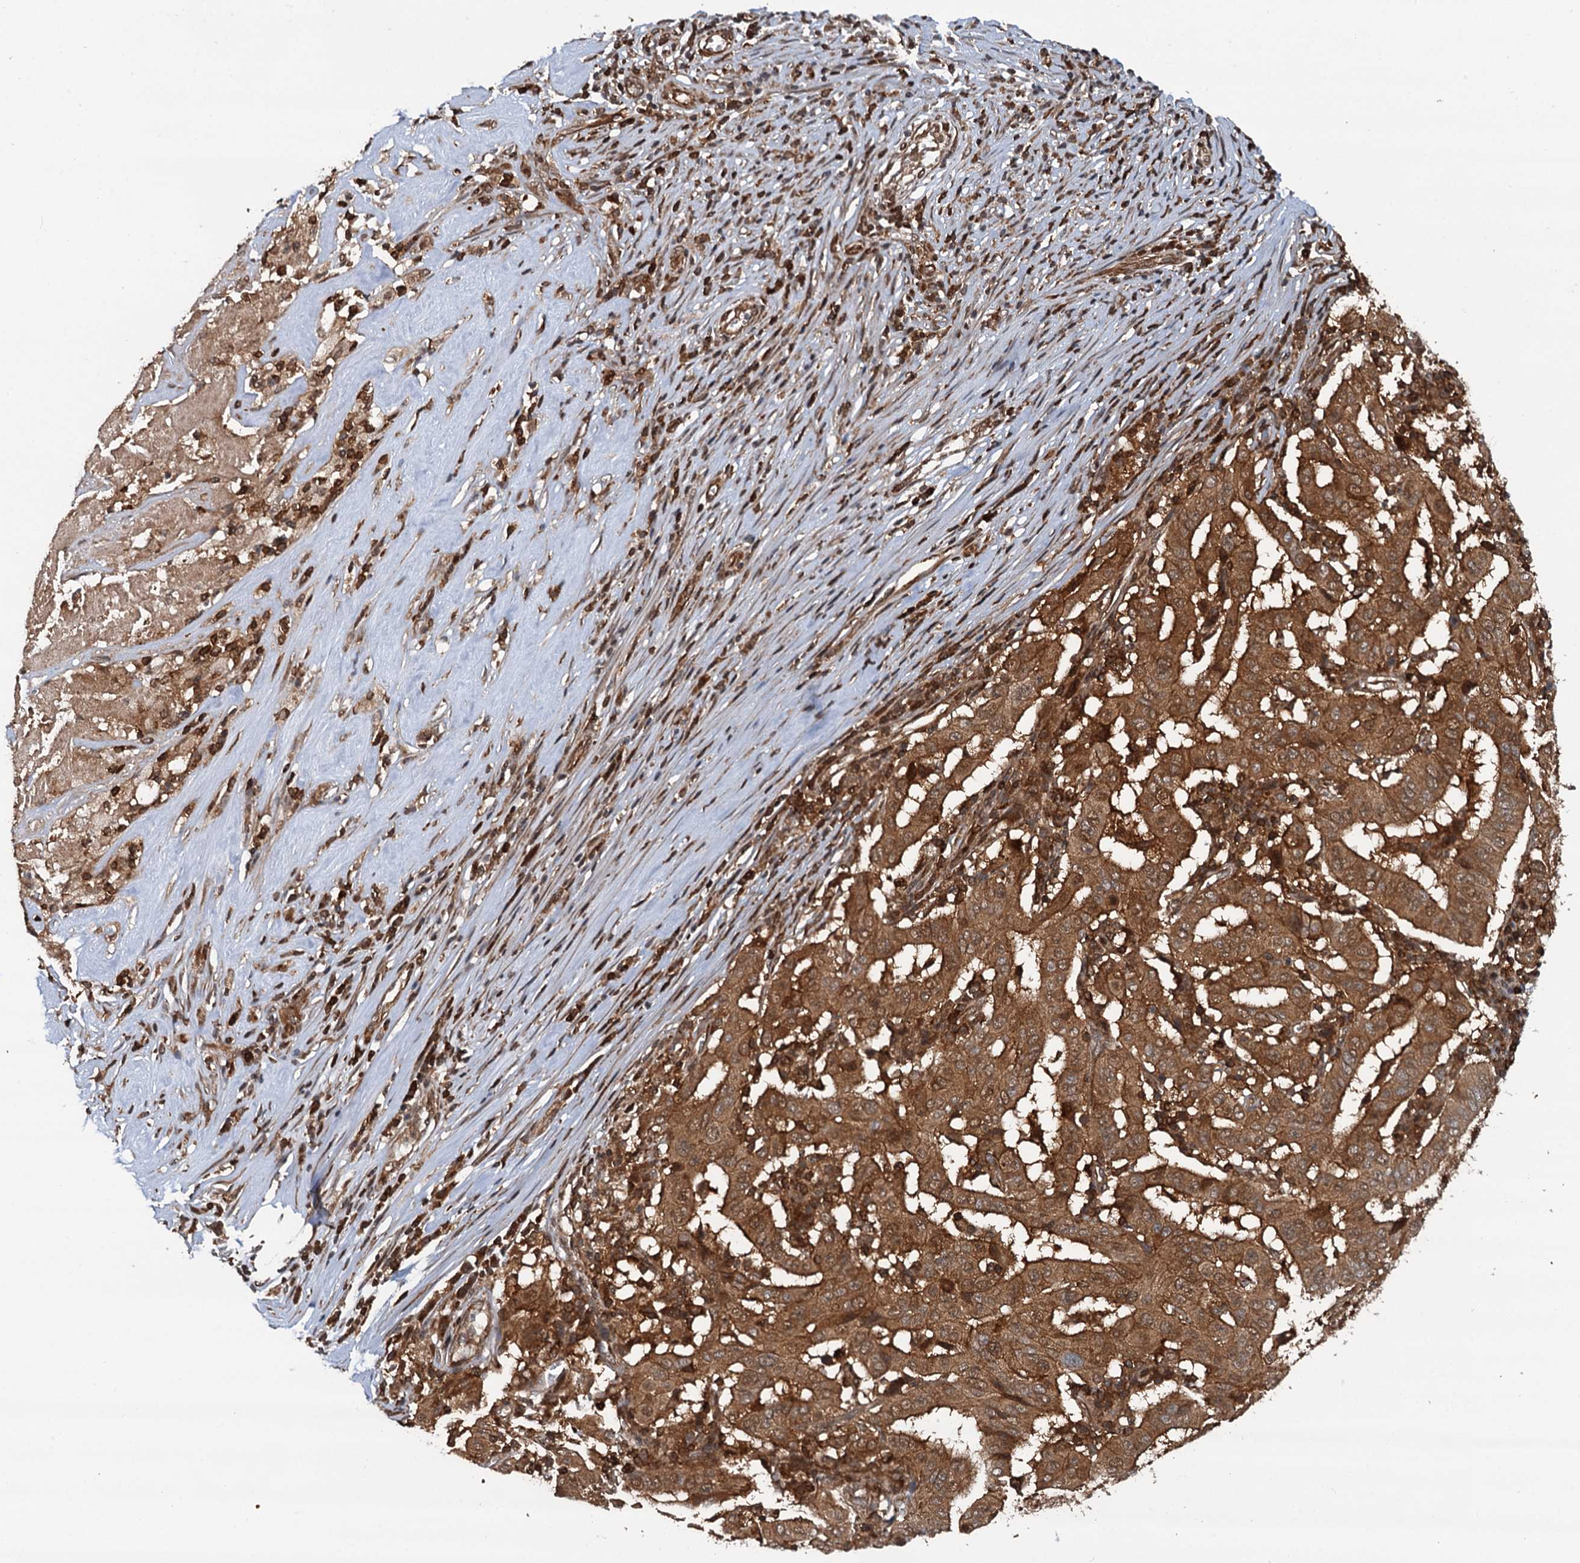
{"staining": {"intensity": "strong", "quantity": ">75%", "location": "cytoplasmic/membranous,nuclear"}, "tissue": "pancreatic cancer", "cell_type": "Tumor cells", "image_type": "cancer", "snomed": [{"axis": "morphology", "description": "Adenocarcinoma, NOS"}, {"axis": "topography", "description": "Pancreas"}], "caption": "Protein expression by IHC displays strong cytoplasmic/membranous and nuclear staining in approximately >75% of tumor cells in adenocarcinoma (pancreatic).", "gene": "STUB1", "patient": {"sex": "male", "age": 63}}